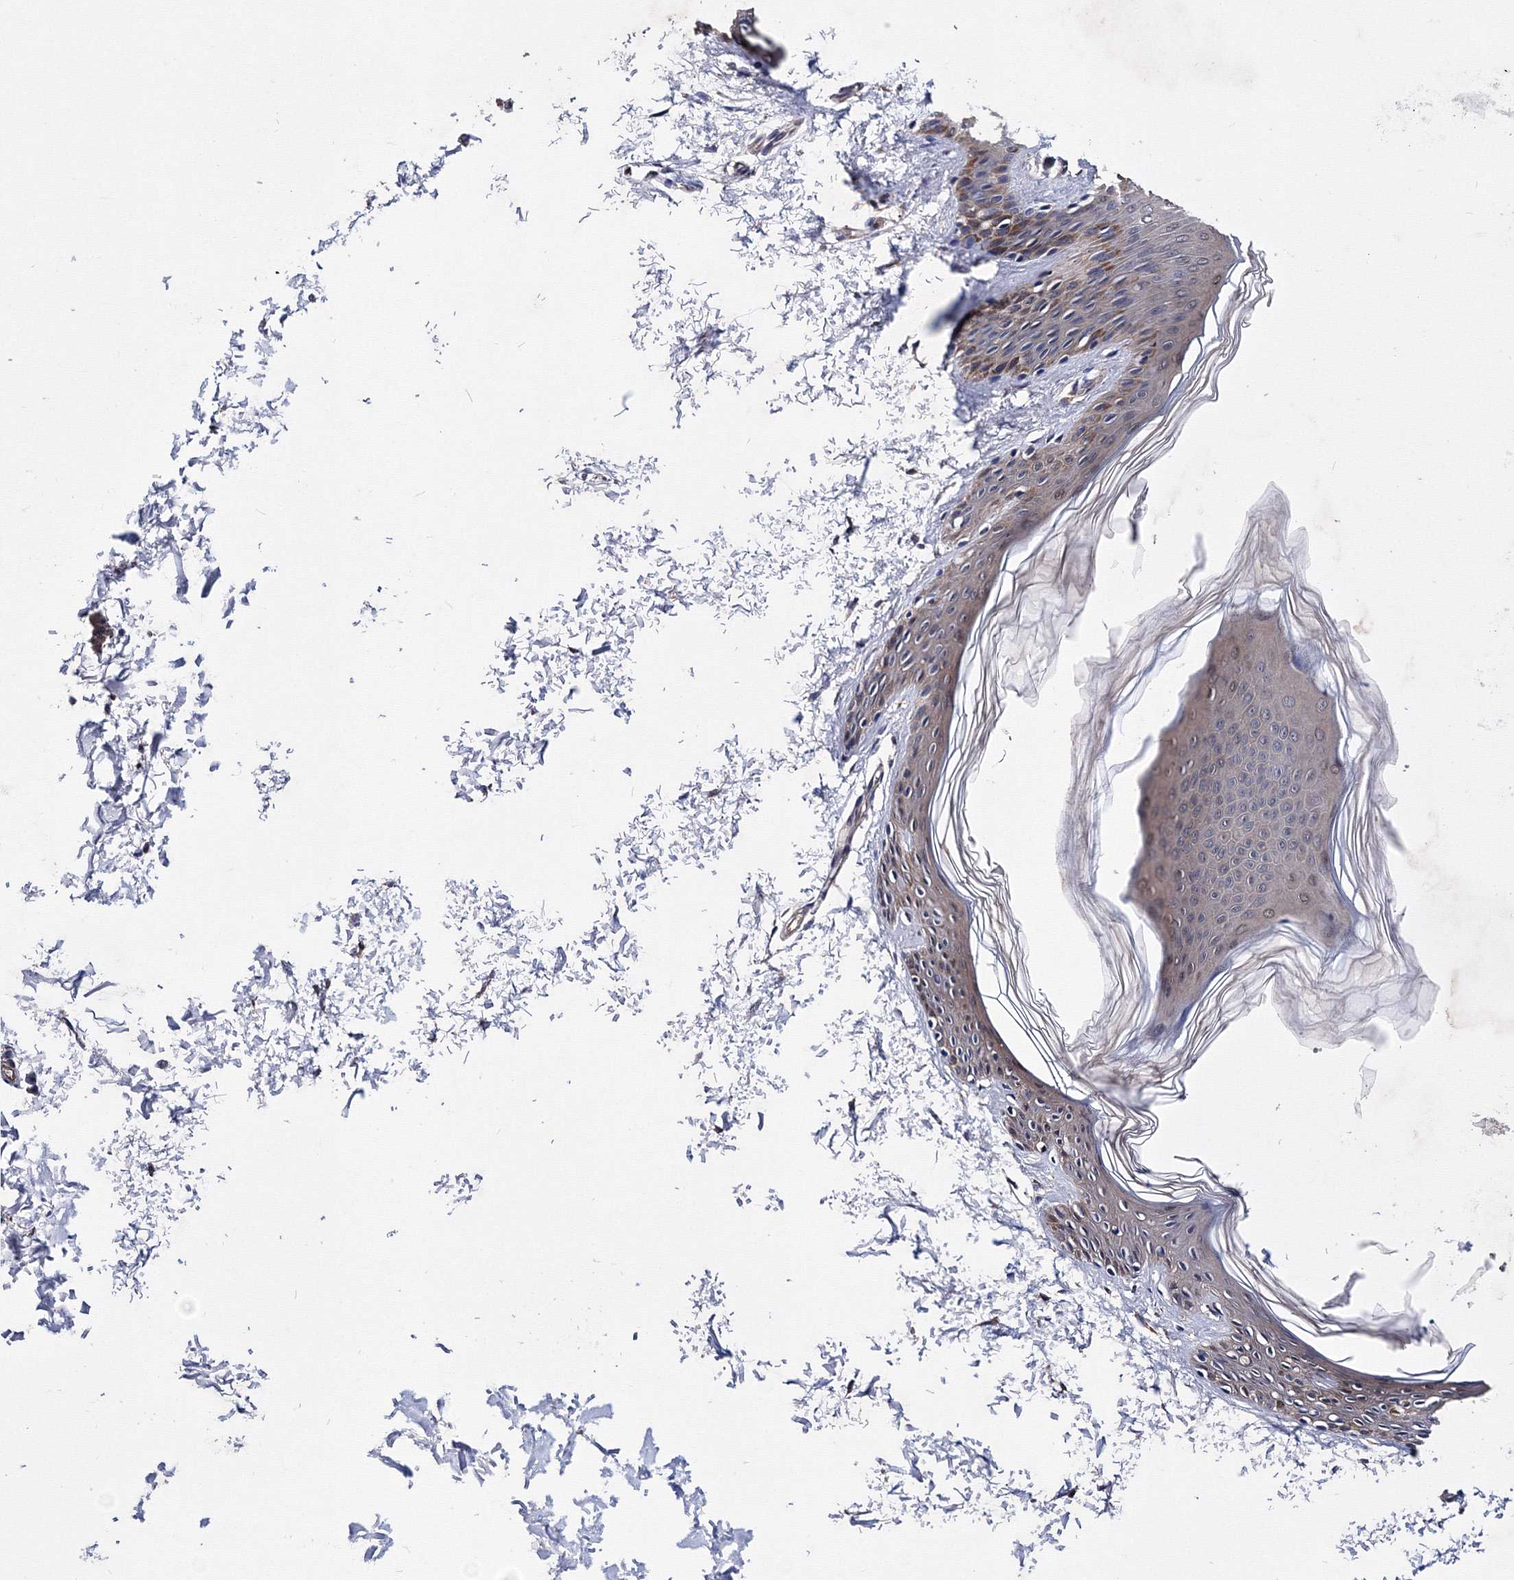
{"staining": {"intensity": "moderate", "quantity": "25%-75%", "location": "cytoplasmic/membranous,nuclear"}, "tissue": "skin", "cell_type": "Fibroblasts", "image_type": "normal", "snomed": [{"axis": "morphology", "description": "Normal tissue, NOS"}, {"axis": "morphology", "description": "Neoplasm, benign, NOS"}, {"axis": "topography", "description": "Skin"}, {"axis": "topography", "description": "Soft tissue"}], "caption": "This micrograph displays immunohistochemistry (IHC) staining of benign human skin, with medium moderate cytoplasmic/membranous,nuclear positivity in approximately 25%-75% of fibroblasts.", "gene": "PHYKPL", "patient": {"sex": "male", "age": 26}}